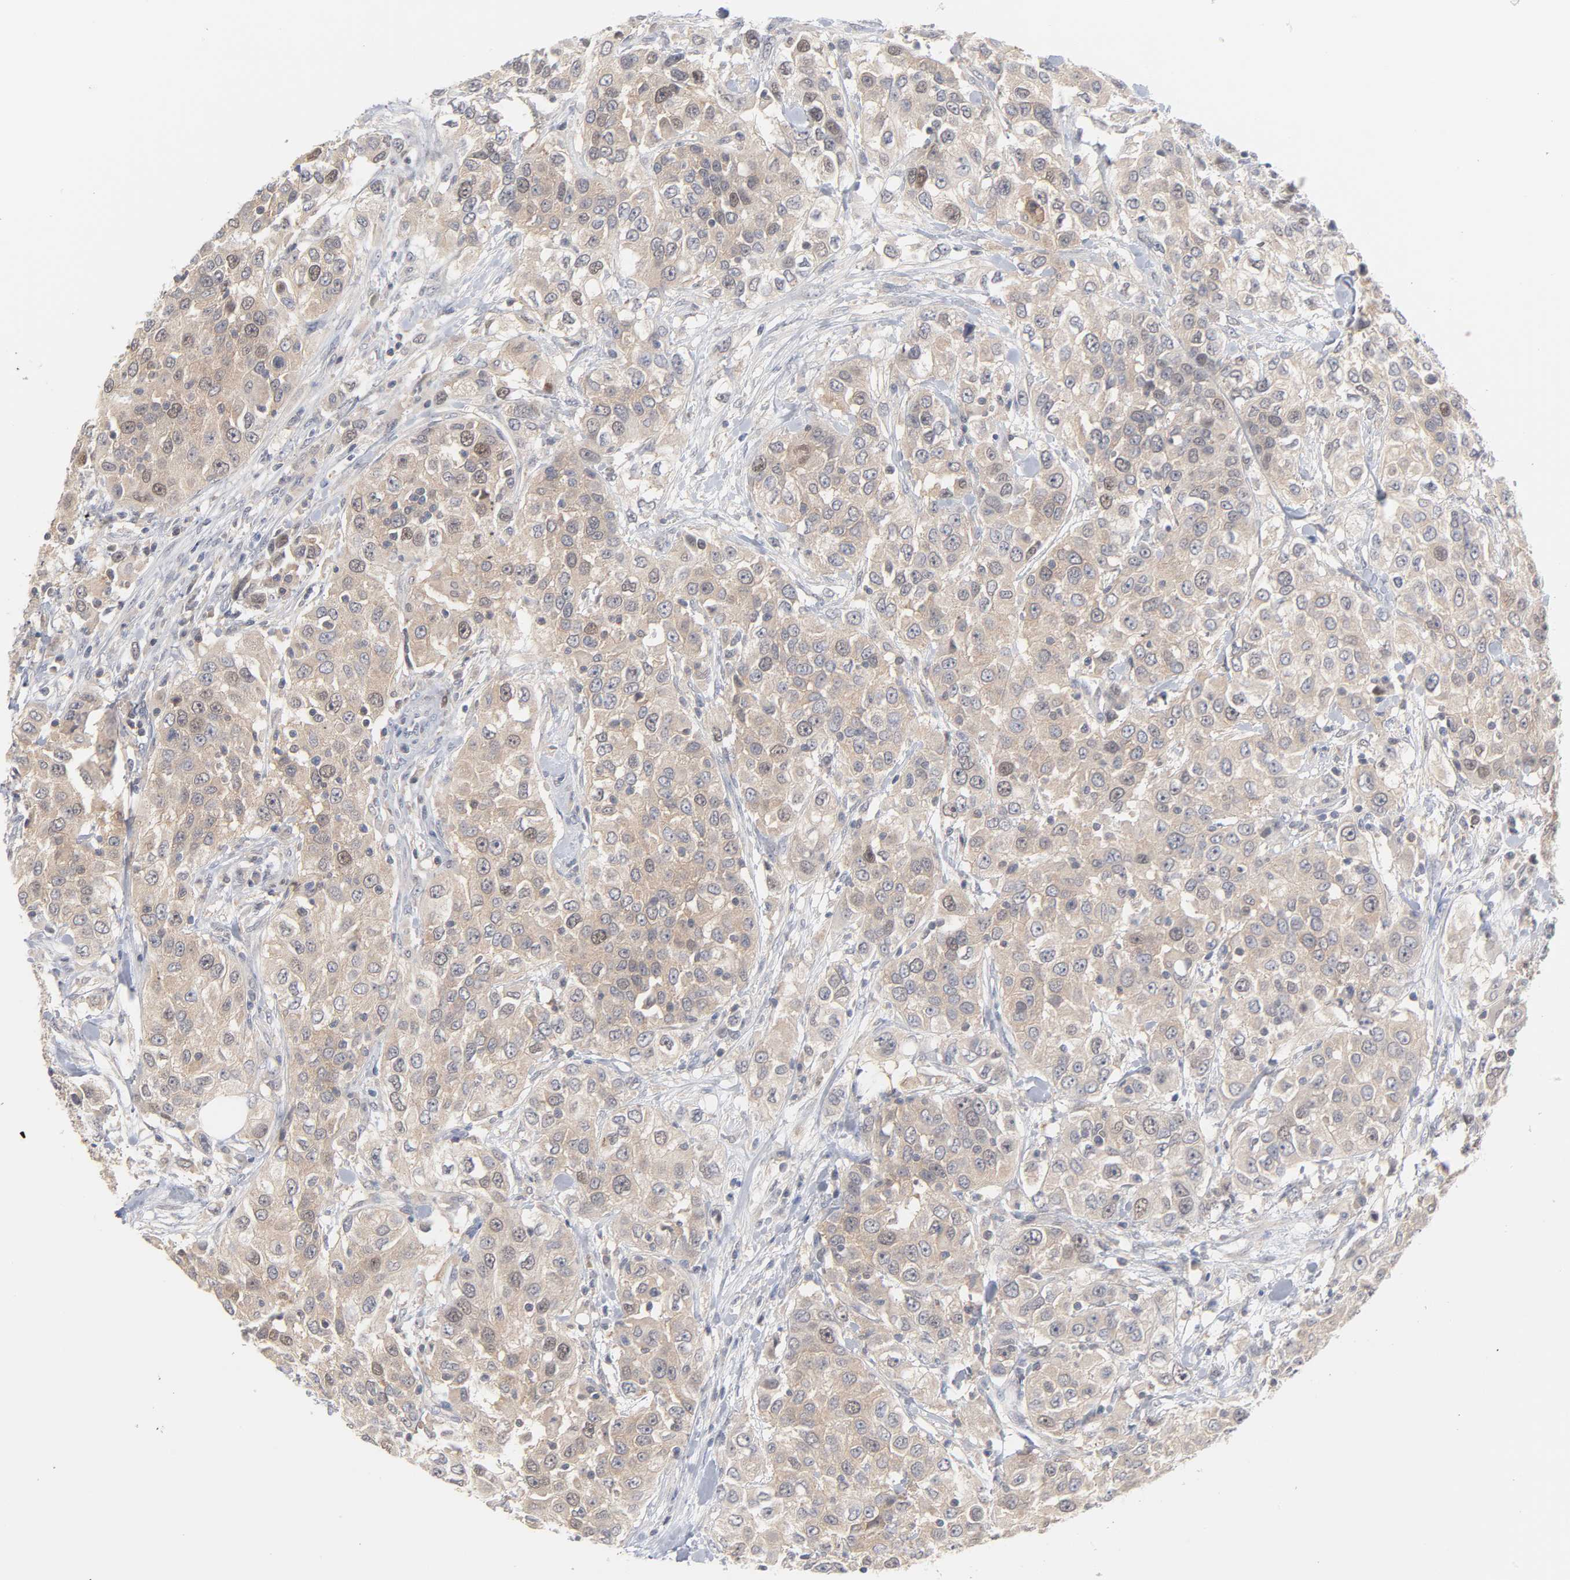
{"staining": {"intensity": "weak", "quantity": "<25%", "location": "cytoplasmic/membranous,nuclear"}, "tissue": "urothelial cancer", "cell_type": "Tumor cells", "image_type": "cancer", "snomed": [{"axis": "morphology", "description": "Urothelial carcinoma, High grade"}, {"axis": "topography", "description": "Urinary bladder"}], "caption": "This image is of urothelial carcinoma (high-grade) stained with immunohistochemistry (IHC) to label a protein in brown with the nuclei are counter-stained blue. There is no positivity in tumor cells.", "gene": "UBL4A", "patient": {"sex": "female", "age": 80}}